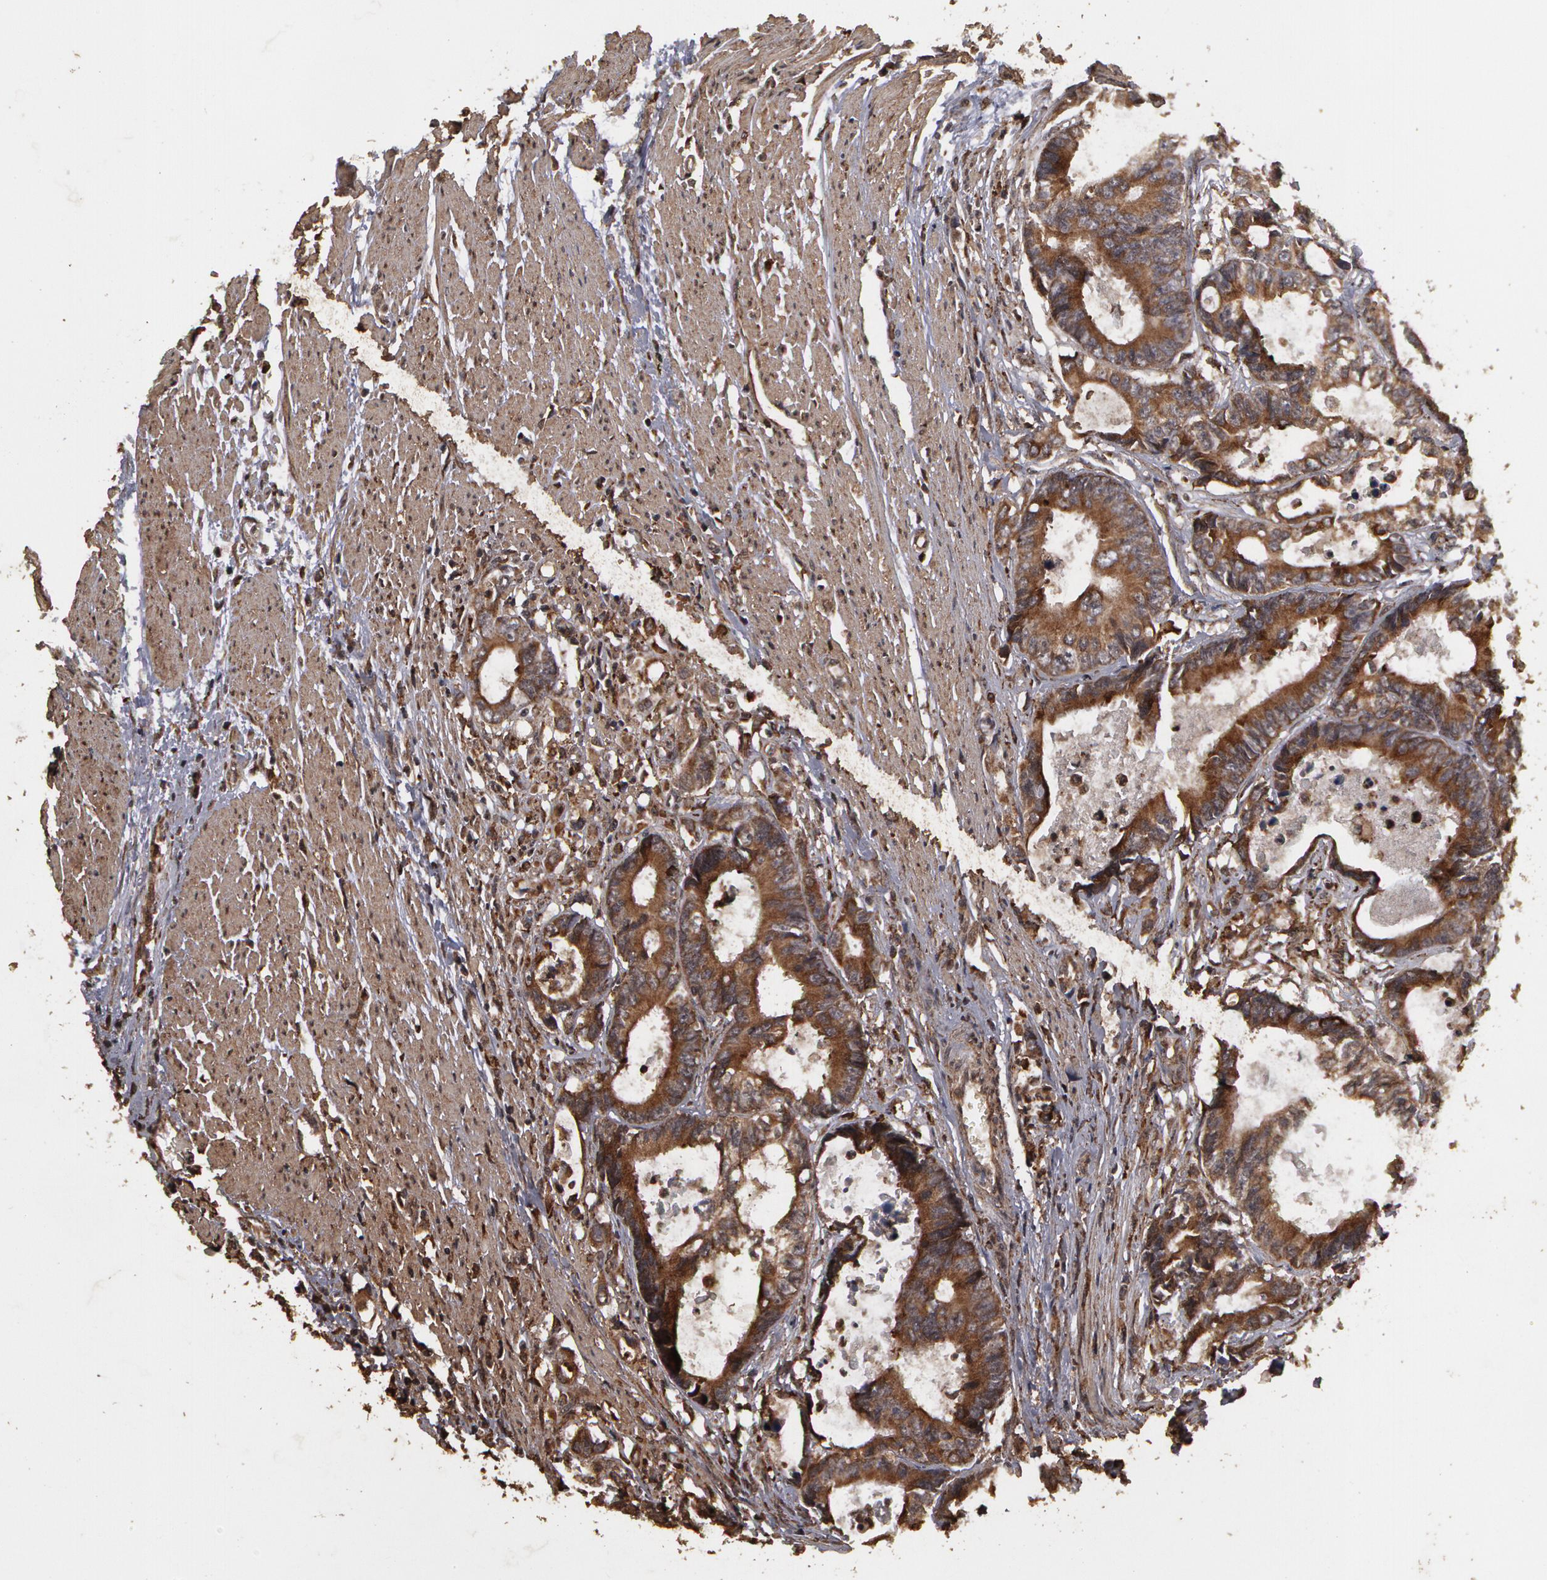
{"staining": {"intensity": "moderate", "quantity": ">75%", "location": "cytoplasmic/membranous"}, "tissue": "colorectal cancer", "cell_type": "Tumor cells", "image_type": "cancer", "snomed": [{"axis": "morphology", "description": "Adenocarcinoma, NOS"}, {"axis": "topography", "description": "Rectum"}], "caption": "This histopathology image reveals IHC staining of human colorectal cancer, with medium moderate cytoplasmic/membranous expression in about >75% of tumor cells.", "gene": "CALR", "patient": {"sex": "female", "age": 98}}